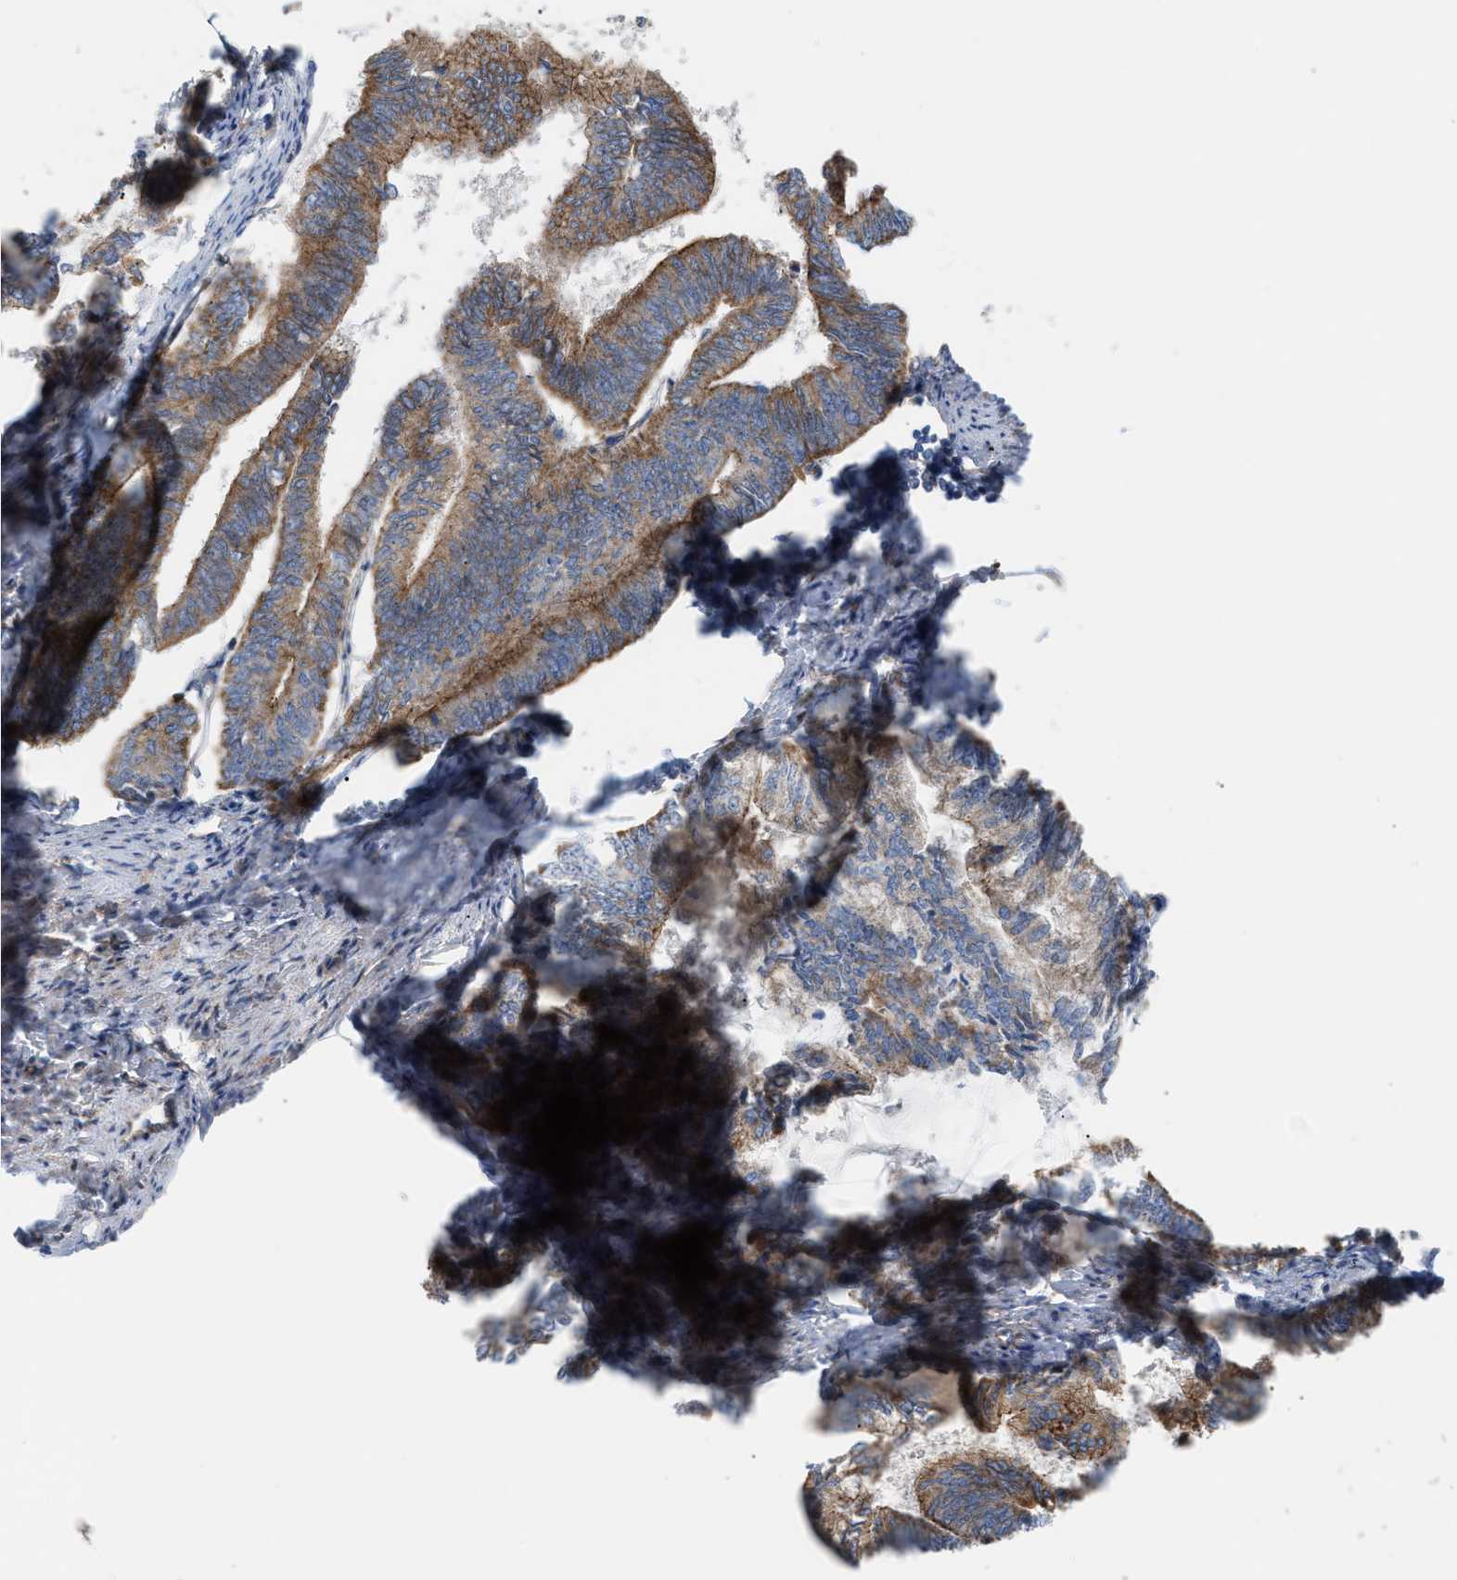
{"staining": {"intensity": "moderate", "quantity": ">75%", "location": "cytoplasmic/membranous"}, "tissue": "endometrial cancer", "cell_type": "Tumor cells", "image_type": "cancer", "snomed": [{"axis": "morphology", "description": "Adenocarcinoma, NOS"}, {"axis": "topography", "description": "Endometrium"}], "caption": "This is a histology image of immunohistochemistry (IHC) staining of endometrial cancer, which shows moderate staining in the cytoplasmic/membranous of tumor cells.", "gene": "OXSM", "patient": {"sex": "female", "age": 86}}